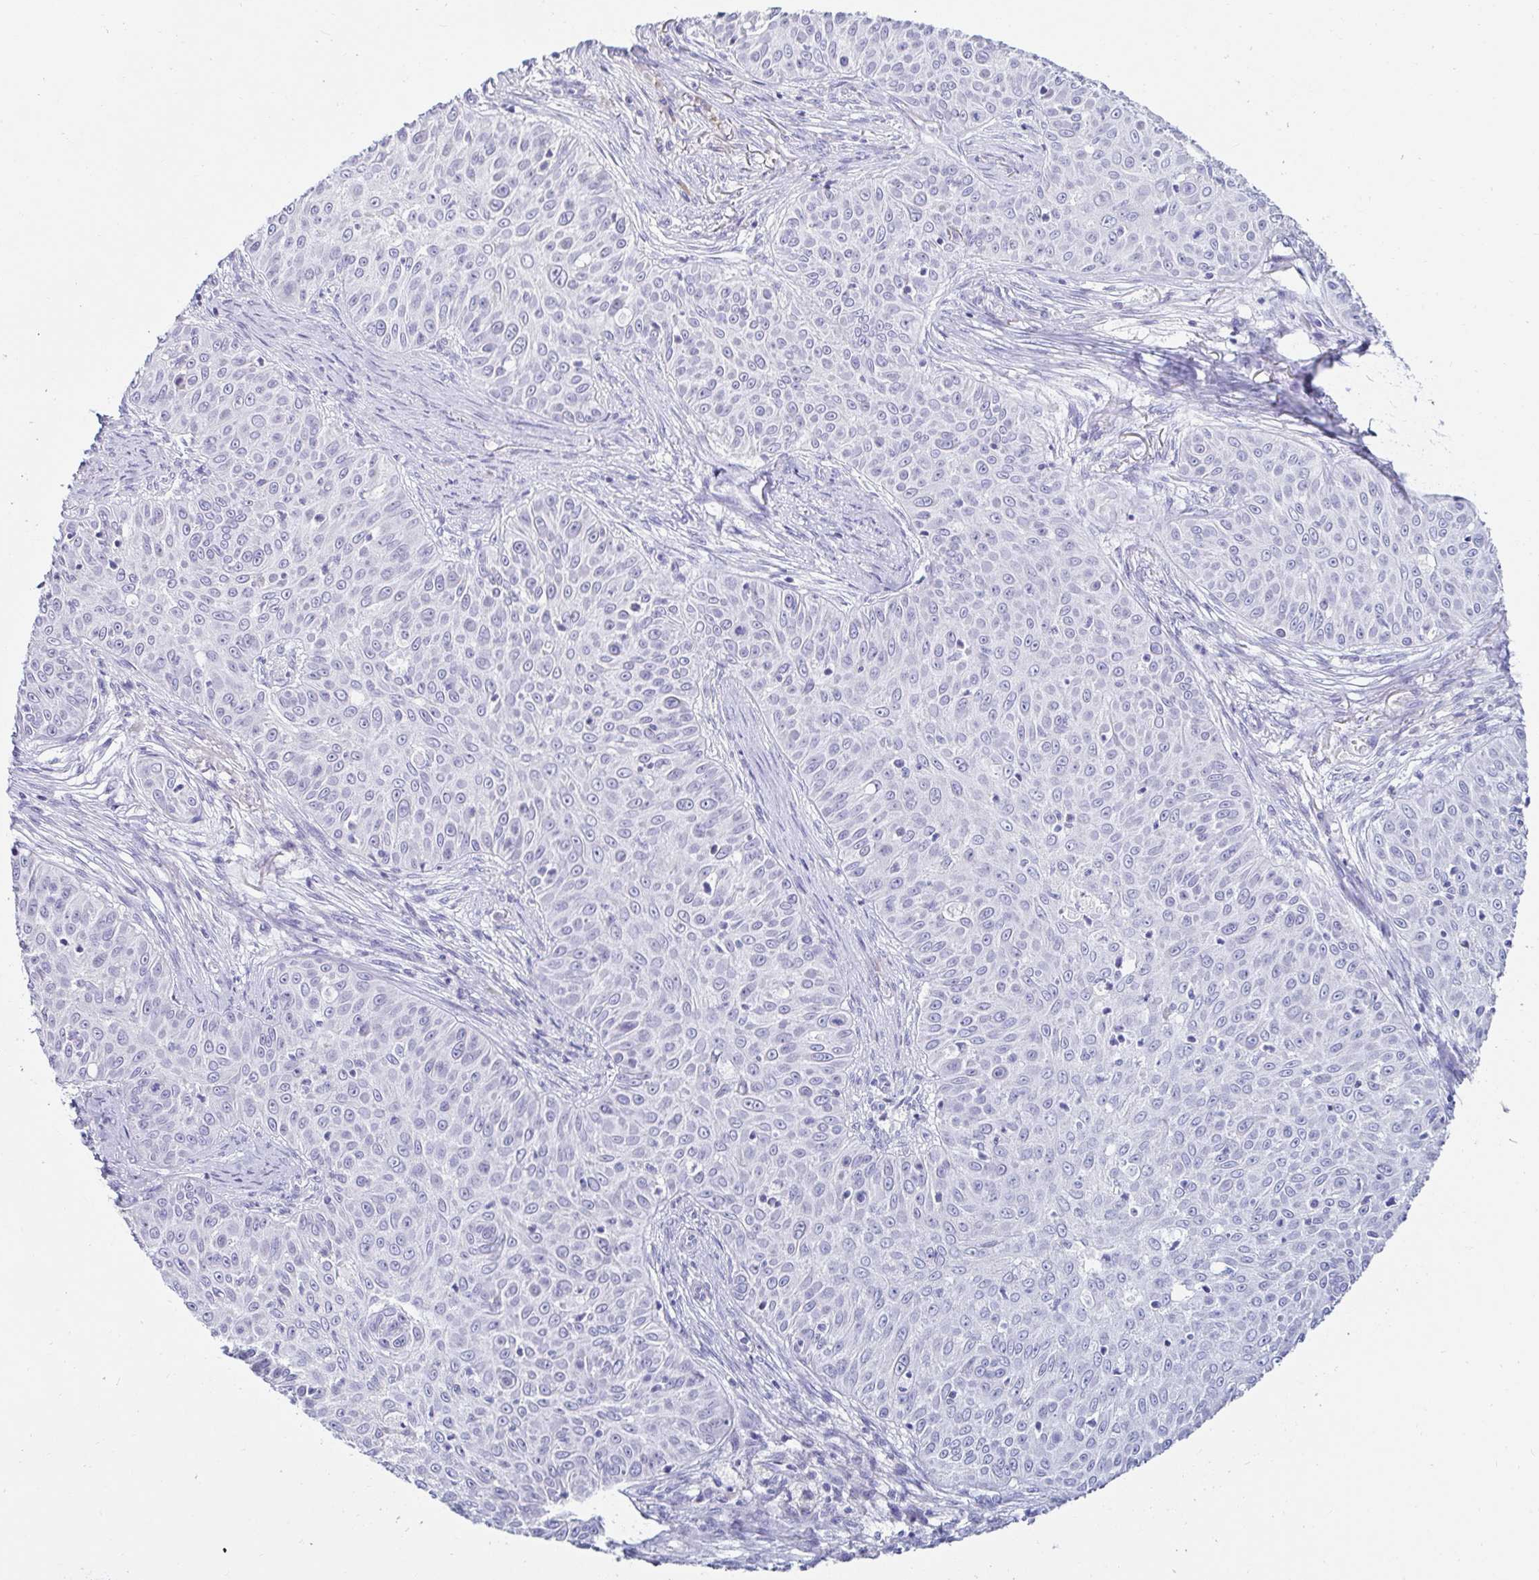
{"staining": {"intensity": "negative", "quantity": "none", "location": "none"}, "tissue": "skin cancer", "cell_type": "Tumor cells", "image_type": "cancer", "snomed": [{"axis": "morphology", "description": "Squamous cell carcinoma, NOS"}, {"axis": "topography", "description": "Skin"}], "caption": "Immunohistochemical staining of squamous cell carcinoma (skin) displays no significant staining in tumor cells.", "gene": "C4orf17", "patient": {"sex": "male", "age": 82}}